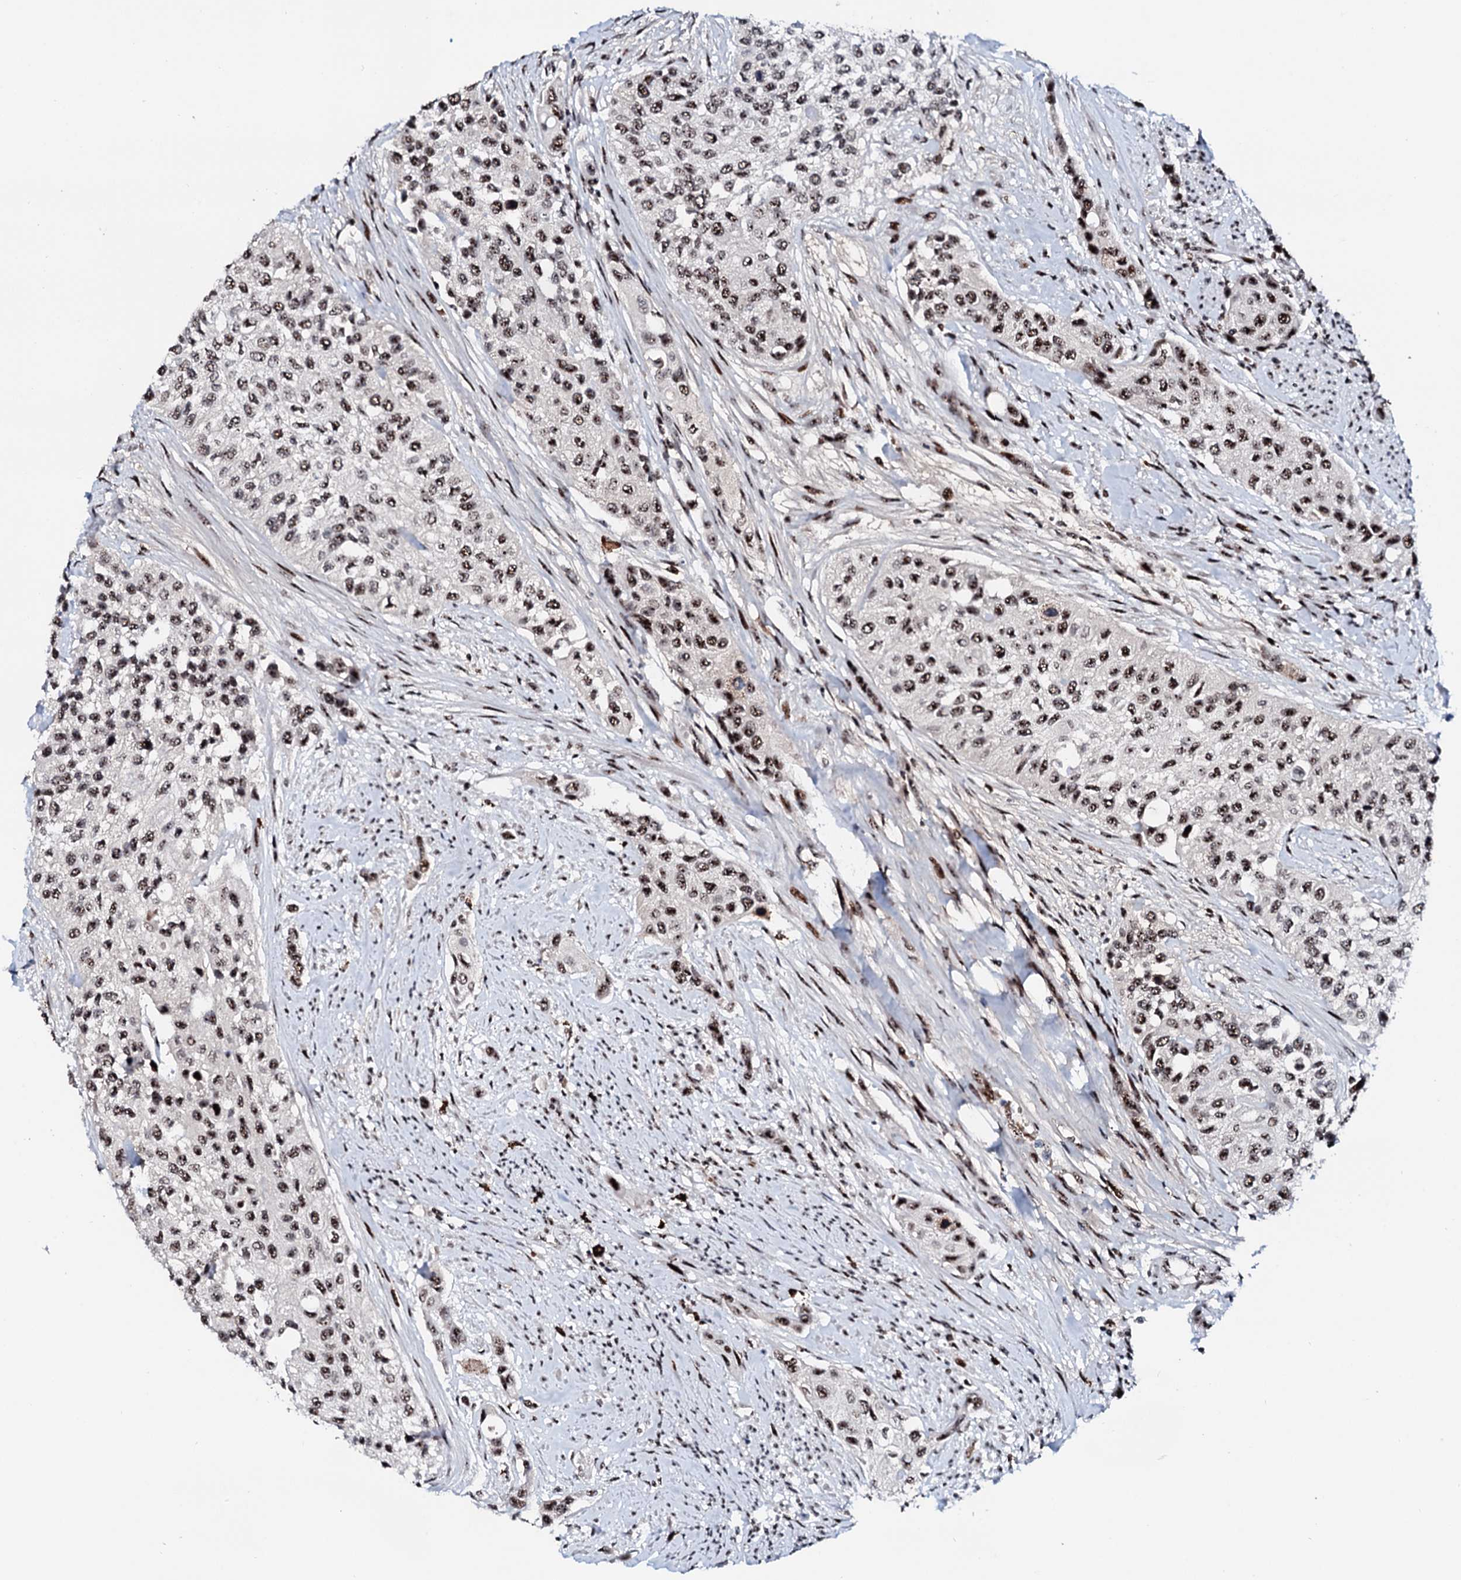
{"staining": {"intensity": "strong", "quantity": ">75%", "location": "nuclear"}, "tissue": "urothelial cancer", "cell_type": "Tumor cells", "image_type": "cancer", "snomed": [{"axis": "morphology", "description": "Normal tissue, NOS"}, {"axis": "morphology", "description": "Urothelial carcinoma, High grade"}, {"axis": "topography", "description": "Vascular tissue"}, {"axis": "topography", "description": "Urinary bladder"}], "caption": "Protein analysis of urothelial cancer tissue displays strong nuclear staining in about >75% of tumor cells.", "gene": "NEUROG3", "patient": {"sex": "female", "age": 56}}